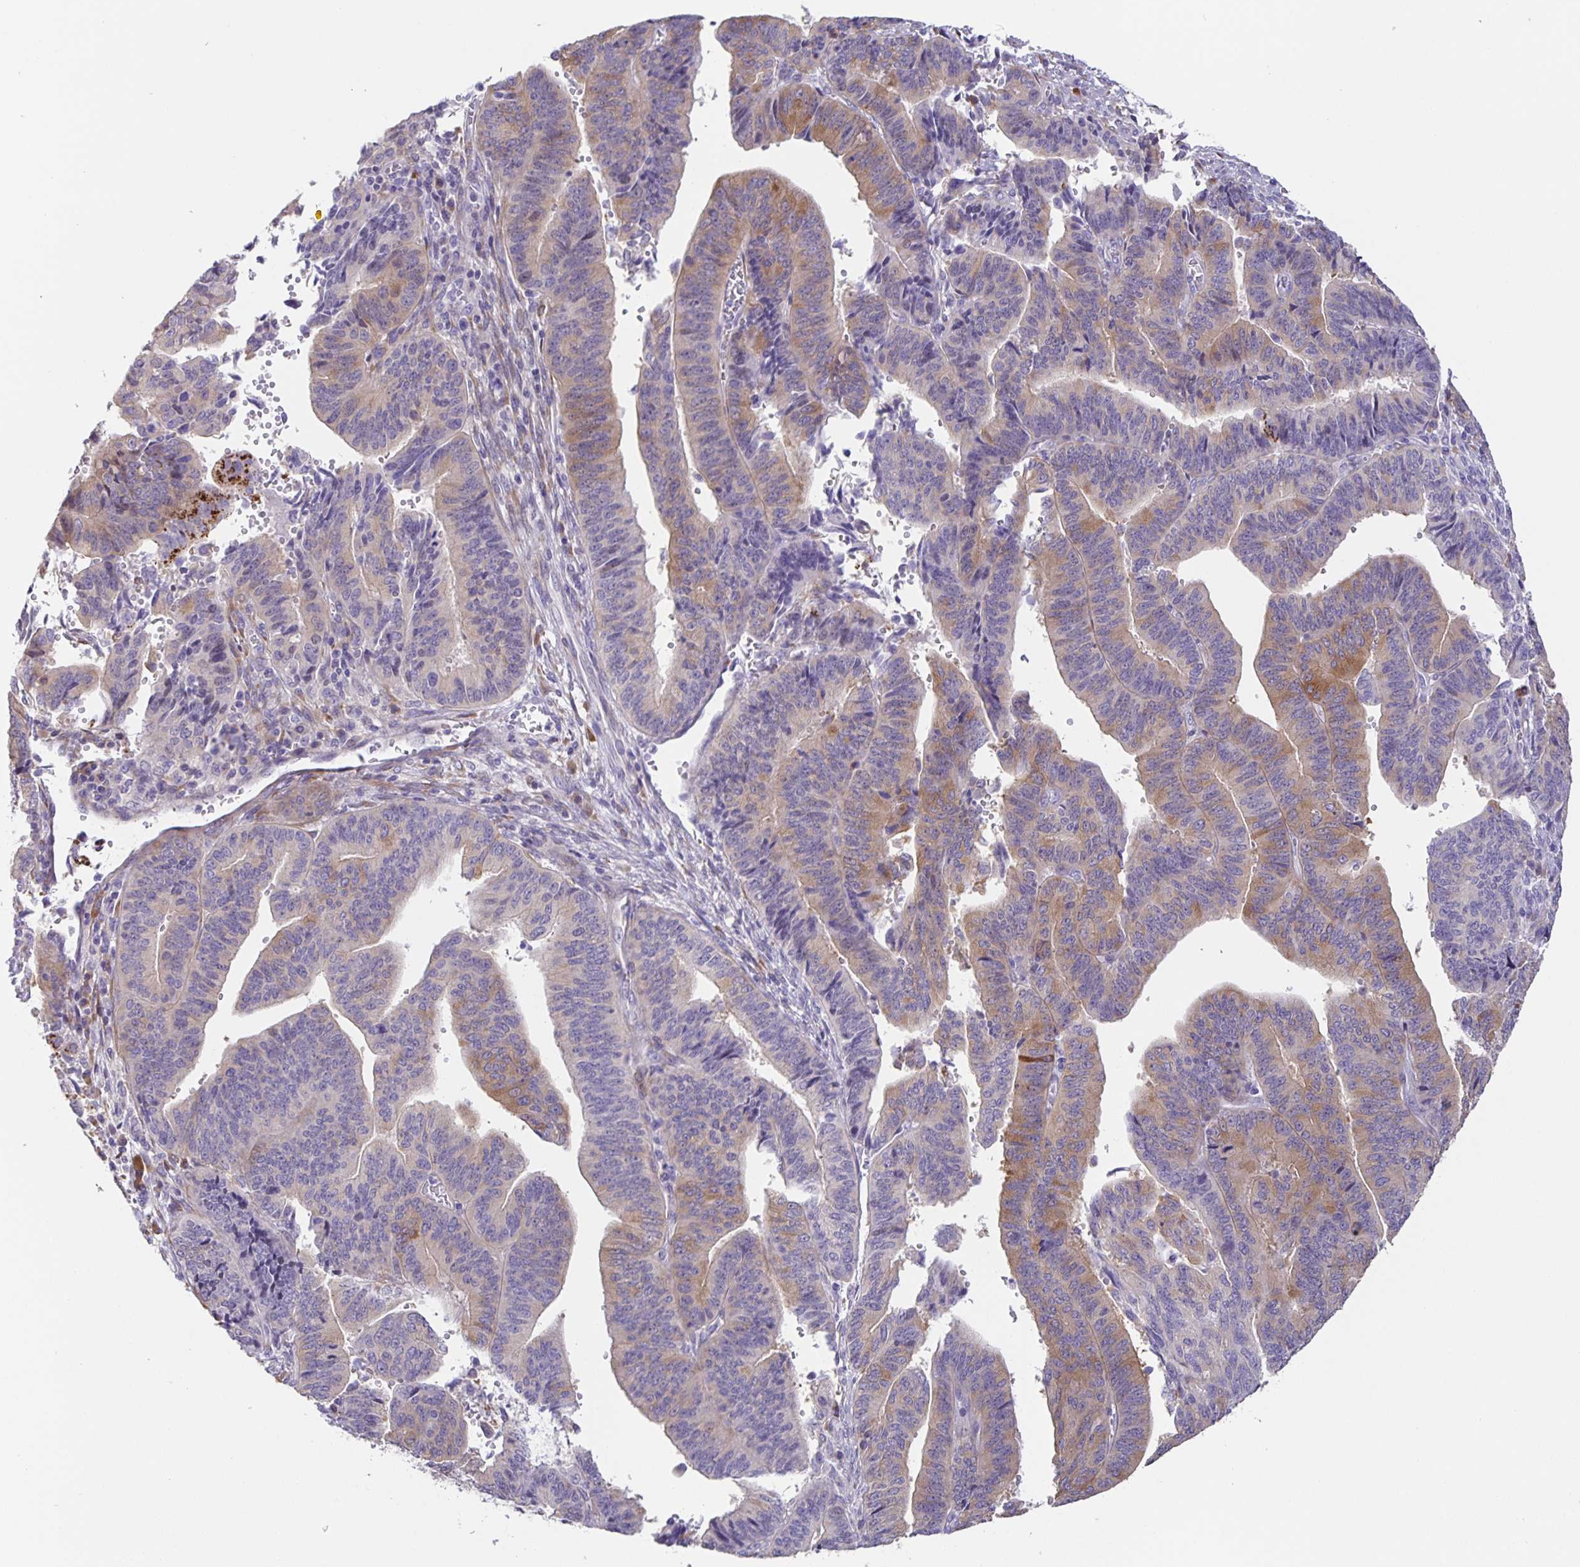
{"staining": {"intensity": "weak", "quantity": "25%-75%", "location": "cytoplasmic/membranous"}, "tissue": "endometrial cancer", "cell_type": "Tumor cells", "image_type": "cancer", "snomed": [{"axis": "morphology", "description": "Adenocarcinoma, NOS"}, {"axis": "topography", "description": "Endometrium"}], "caption": "Adenocarcinoma (endometrial) stained for a protein (brown) exhibits weak cytoplasmic/membranous positive staining in about 25%-75% of tumor cells.", "gene": "PRR36", "patient": {"sex": "female", "age": 65}}